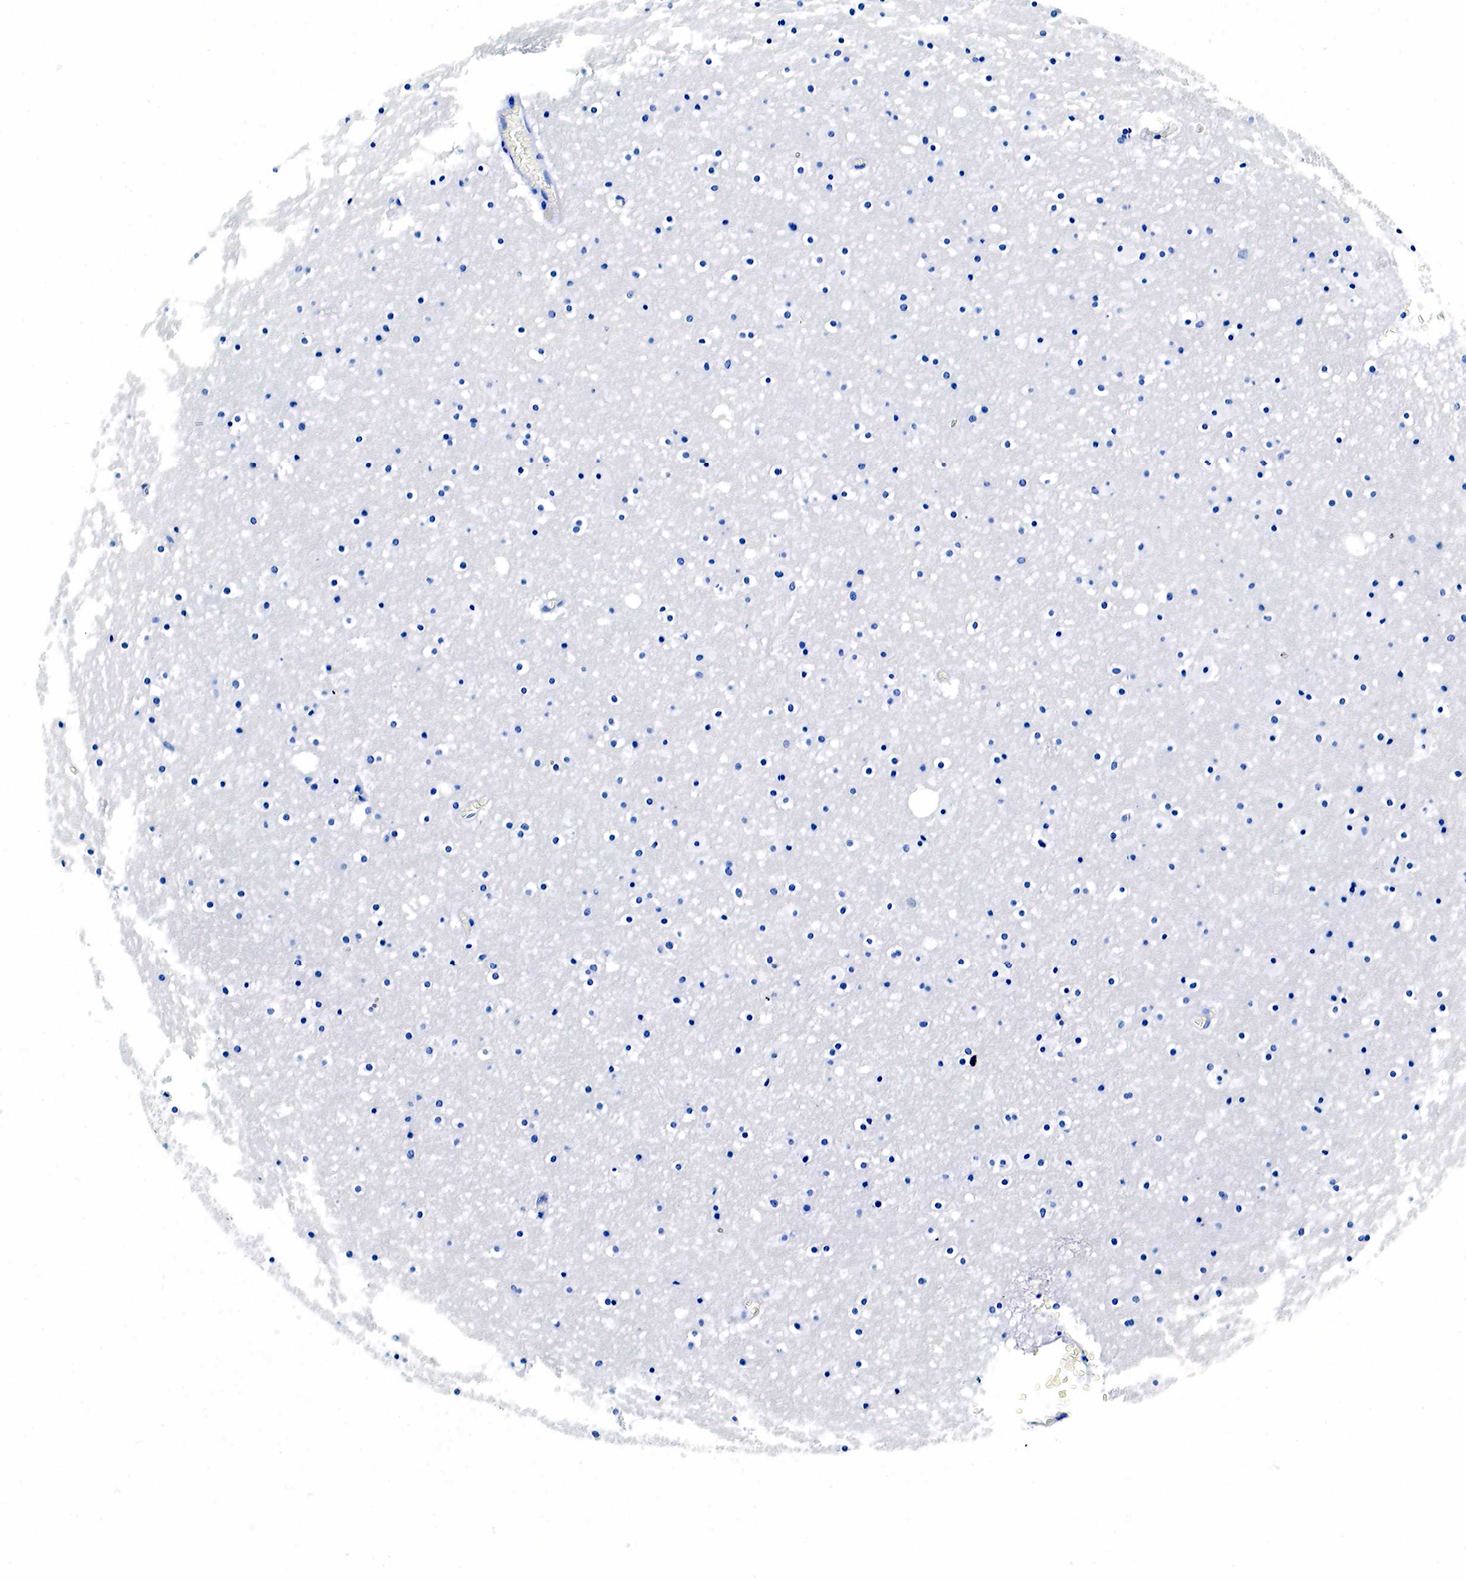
{"staining": {"intensity": "negative", "quantity": "none", "location": "none"}, "tissue": "caudate", "cell_type": "Glial cells", "image_type": "normal", "snomed": [{"axis": "morphology", "description": "Normal tissue, NOS"}, {"axis": "topography", "description": "Lateral ventricle wall"}], "caption": "Glial cells are negative for brown protein staining in benign caudate. (Stains: DAB (3,3'-diaminobenzidine) IHC with hematoxylin counter stain, Microscopy: brightfield microscopy at high magnification).", "gene": "KLK3", "patient": {"sex": "male", "age": 45}}